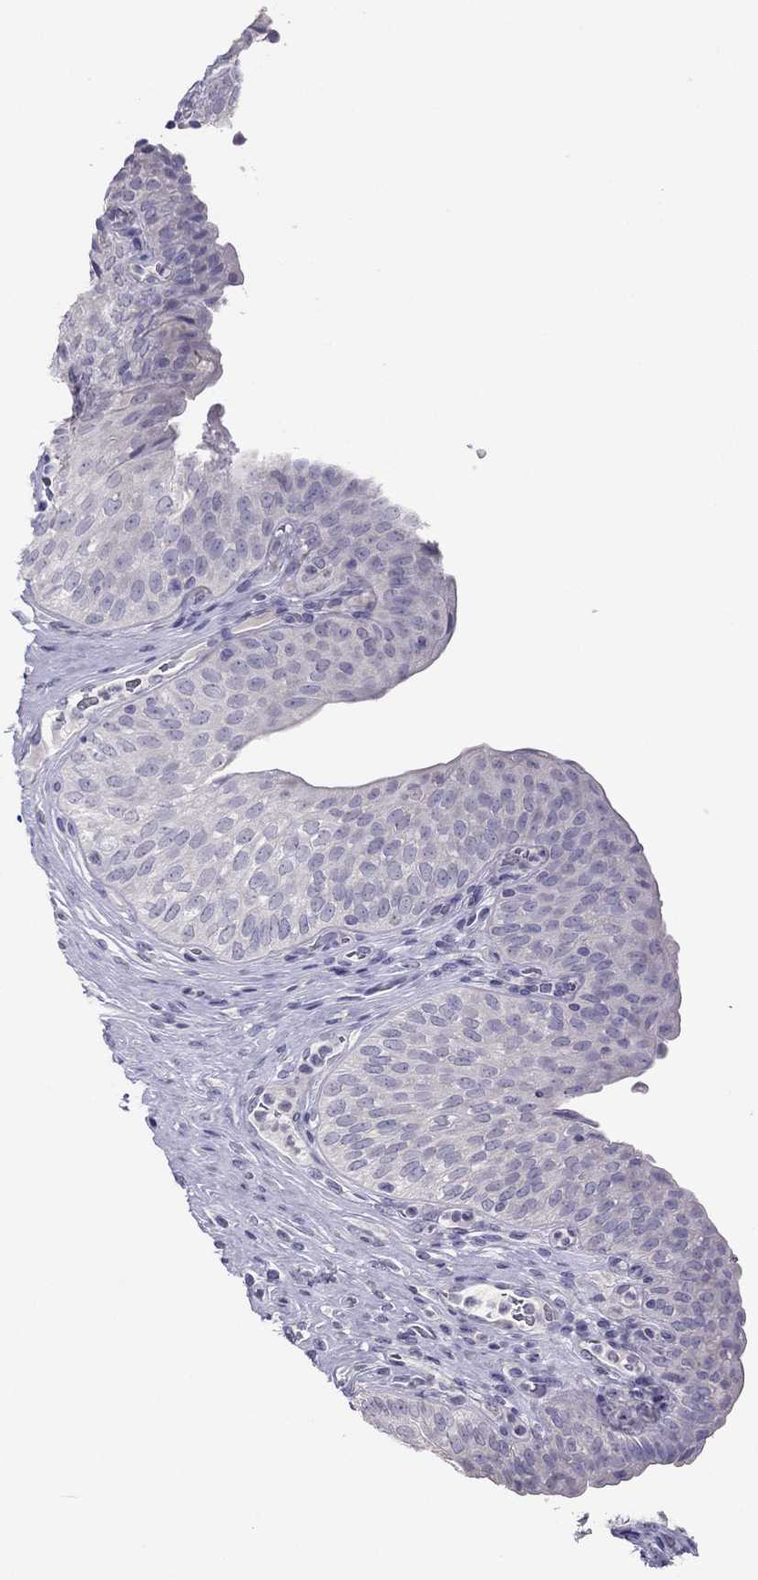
{"staining": {"intensity": "negative", "quantity": "none", "location": "none"}, "tissue": "urinary bladder", "cell_type": "Urothelial cells", "image_type": "normal", "snomed": [{"axis": "morphology", "description": "Normal tissue, NOS"}, {"axis": "topography", "description": "Urinary bladder"}], "caption": "High magnification brightfield microscopy of benign urinary bladder stained with DAB (brown) and counterstained with hematoxylin (blue): urothelial cells show no significant staining. (DAB (3,3'-diaminobenzidine) immunohistochemistry (IHC), high magnification).", "gene": "RGS8", "patient": {"sex": "male", "age": 66}}